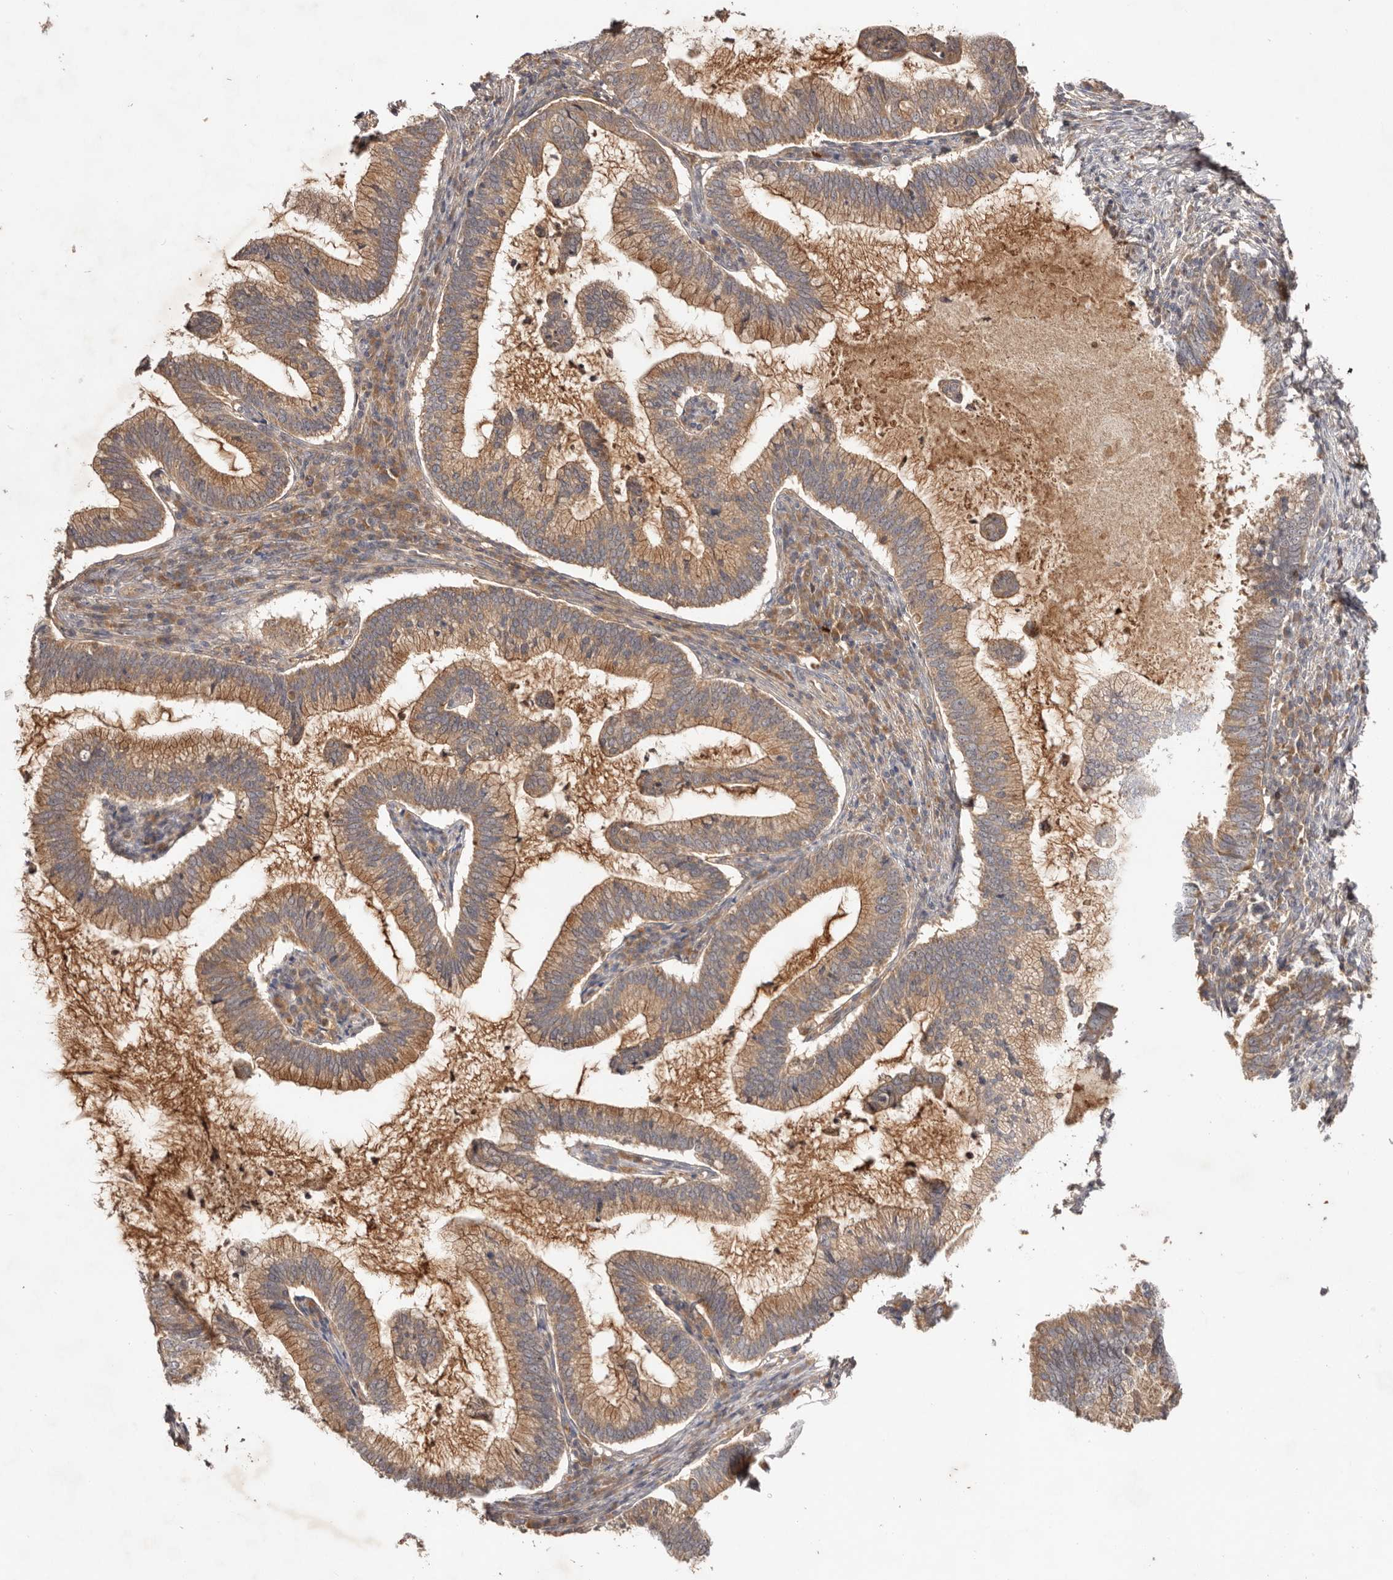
{"staining": {"intensity": "moderate", "quantity": ">75%", "location": "cytoplasmic/membranous"}, "tissue": "cervical cancer", "cell_type": "Tumor cells", "image_type": "cancer", "snomed": [{"axis": "morphology", "description": "Adenocarcinoma, NOS"}, {"axis": "topography", "description": "Cervix"}], "caption": "A brown stain shows moderate cytoplasmic/membranous expression of a protein in human cervical adenocarcinoma tumor cells. Nuclei are stained in blue.", "gene": "PKIB", "patient": {"sex": "female", "age": 36}}